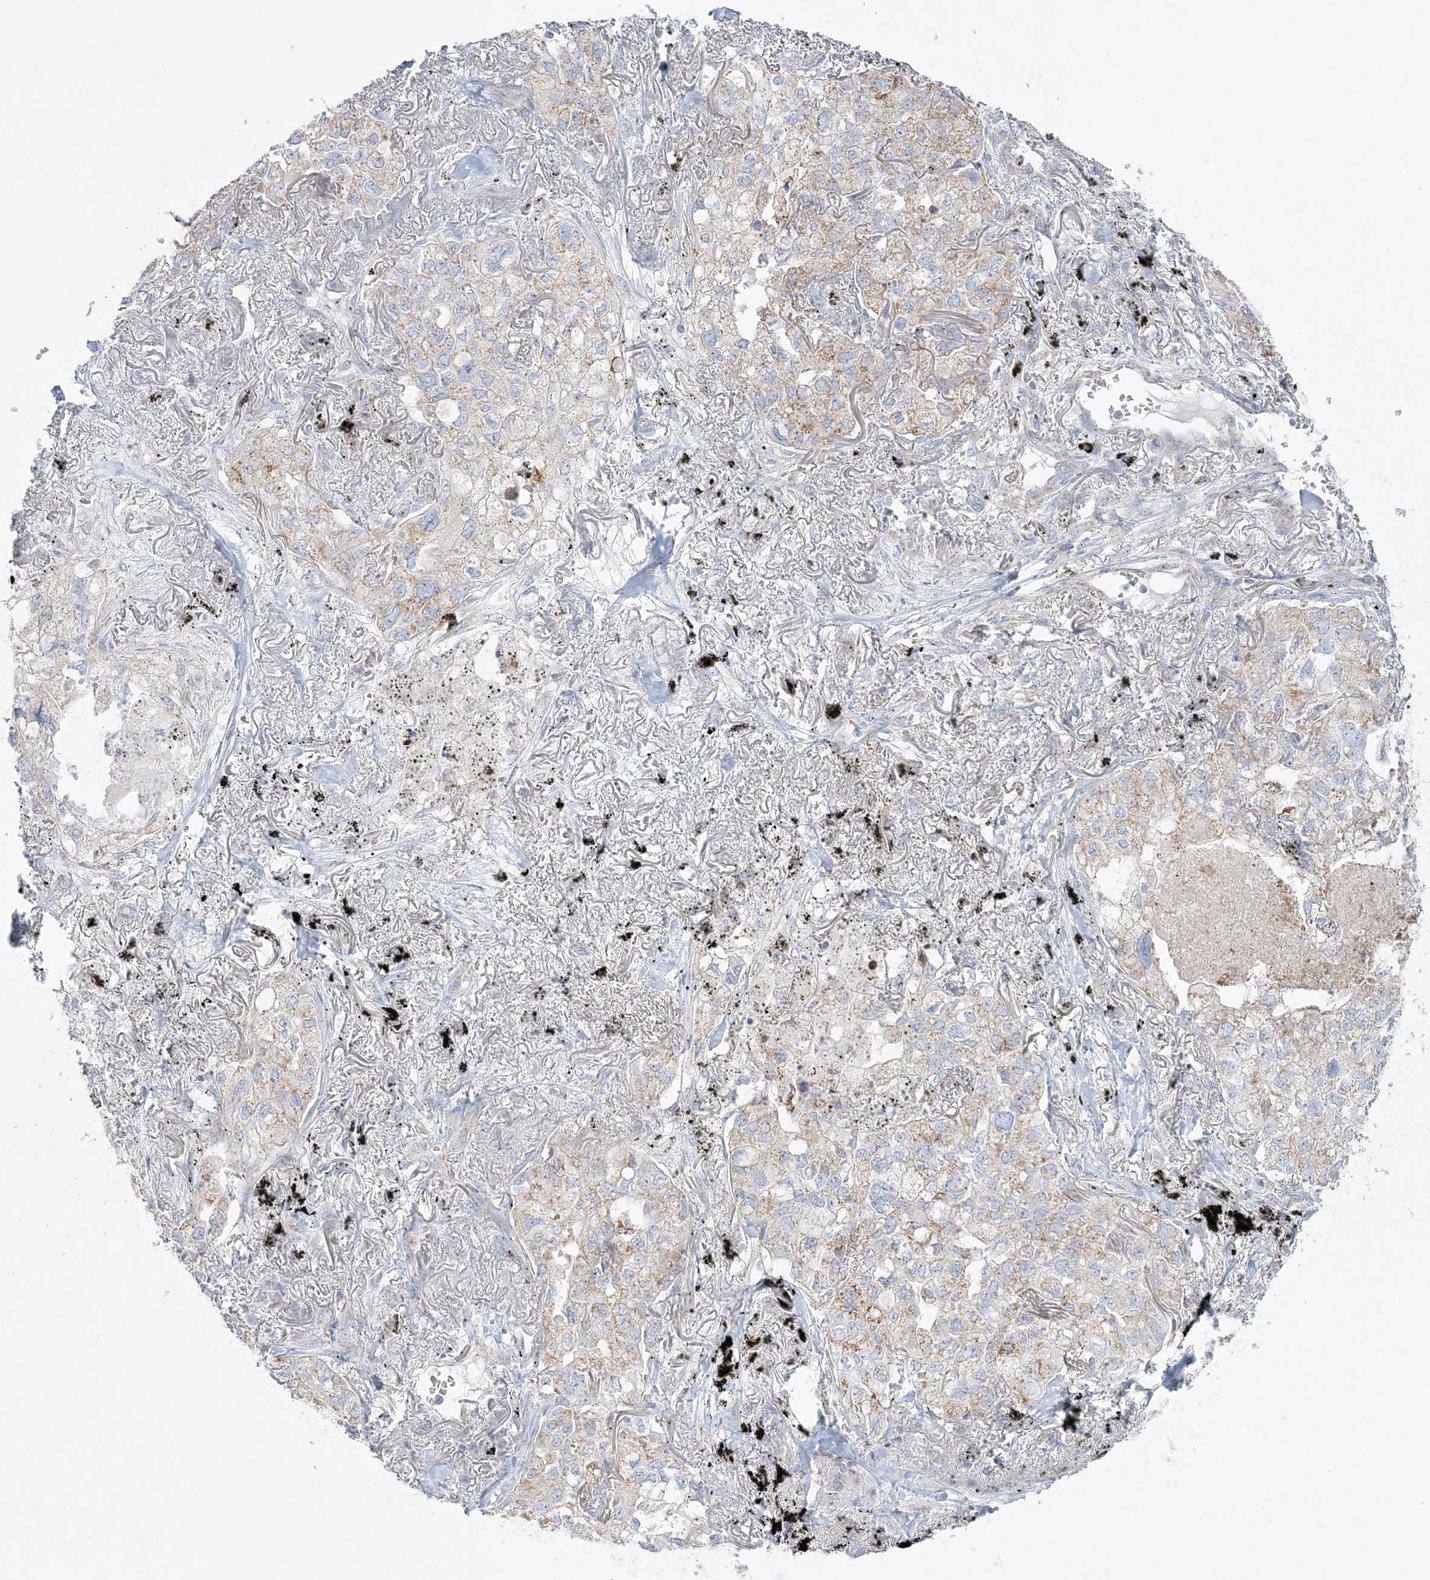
{"staining": {"intensity": "weak", "quantity": "25%-75%", "location": "cytoplasmic/membranous"}, "tissue": "lung cancer", "cell_type": "Tumor cells", "image_type": "cancer", "snomed": [{"axis": "morphology", "description": "Adenocarcinoma, NOS"}, {"axis": "topography", "description": "Lung"}], "caption": "Protein staining exhibits weak cytoplasmic/membranous positivity in approximately 25%-75% of tumor cells in lung cancer.", "gene": "TBC1D14", "patient": {"sex": "male", "age": 65}}